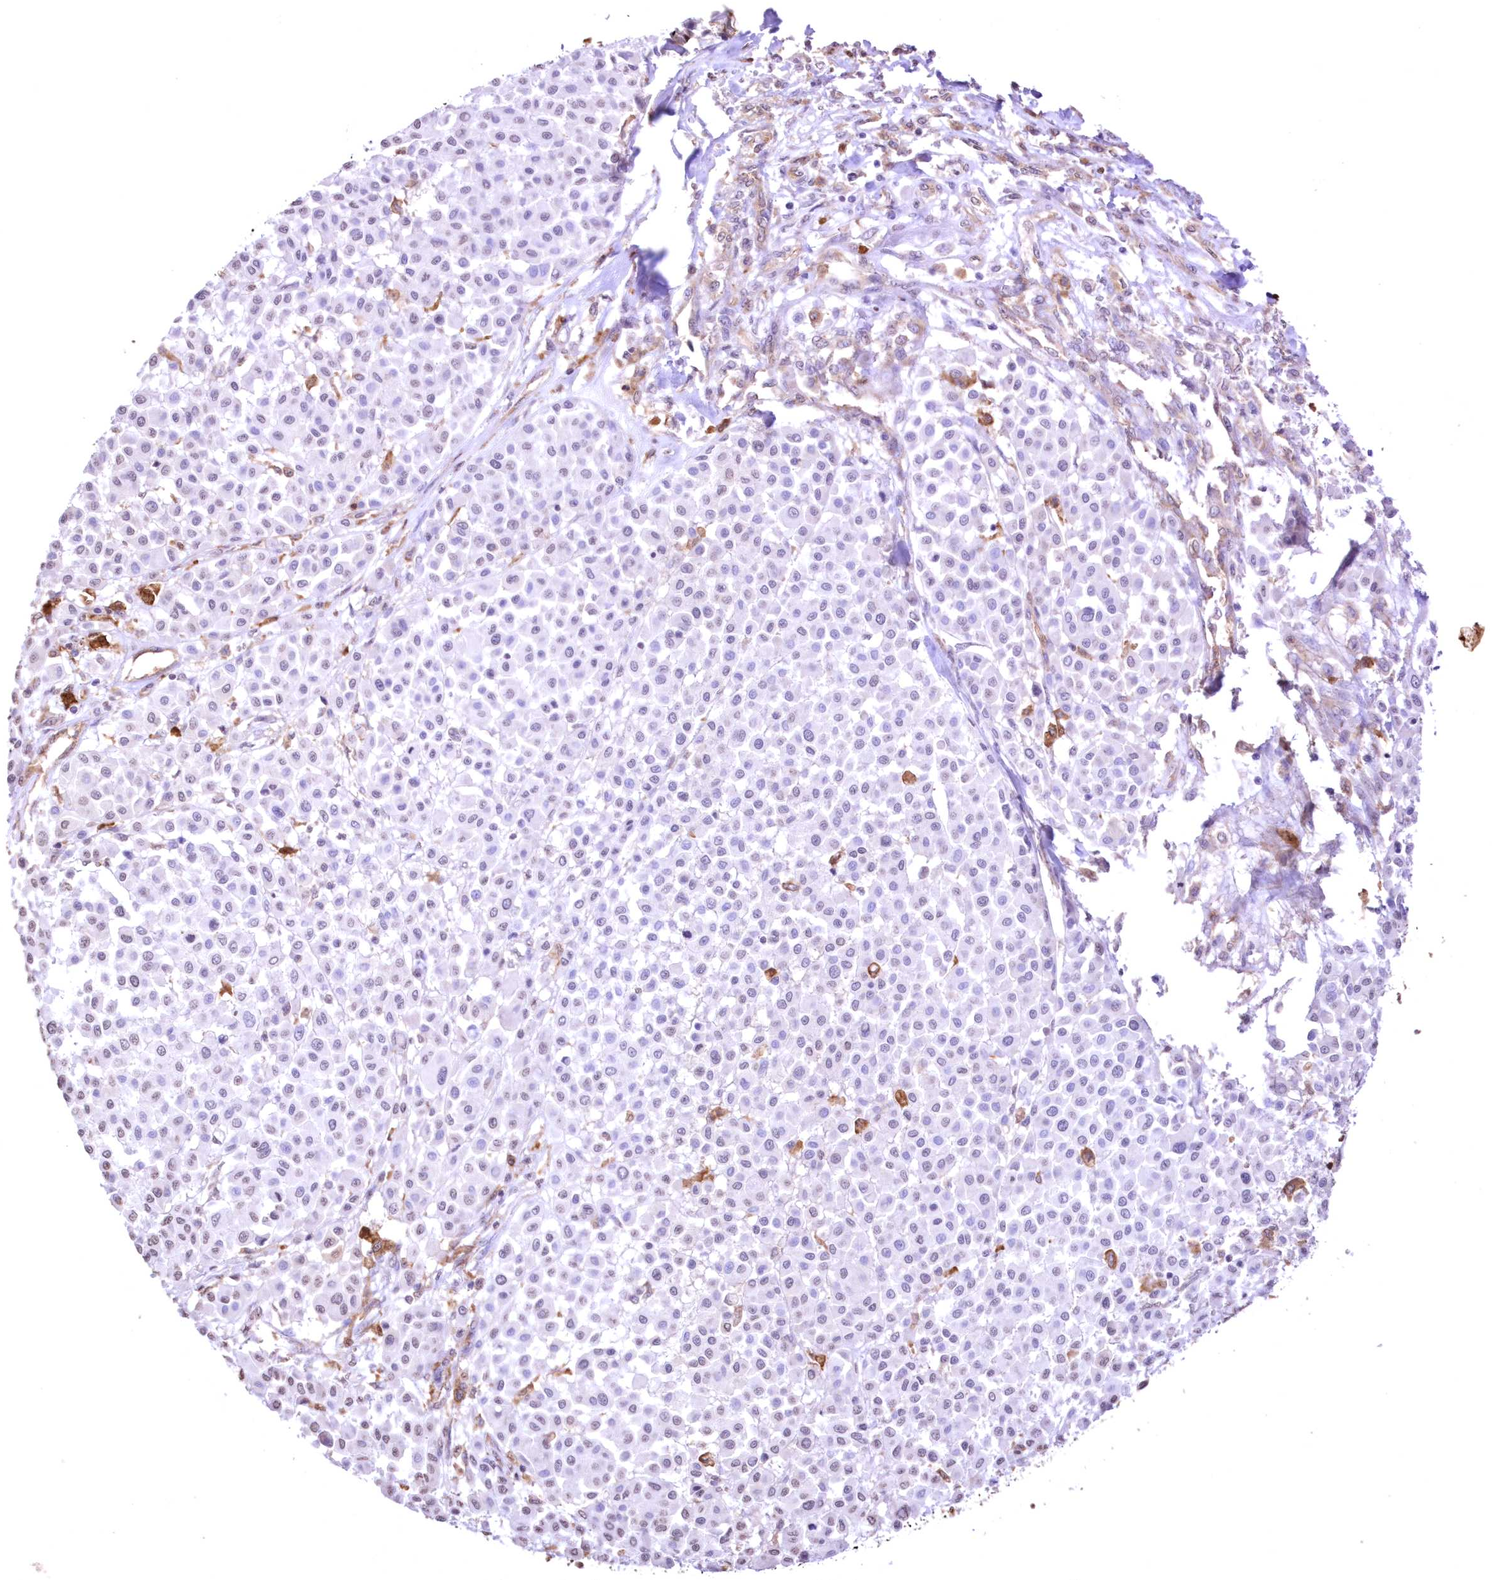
{"staining": {"intensity": "negative", "quantity": "none", "location": "none"}, "tissue": "melanoma", "cell_type": "Tumor cells", "image_type": "cancer", "snomed": [{"axis": "morphology", "description": "Malignant melanoma, Metastatic site"}, {"axis": "topography", "description": "Soft tissue"}], "caption": "Immunohistochemistry (IHC) of human melanoma displays no staining in tumor cells. (DAB (3,3'-diaminobenzidine) immunohistochemistry (IHC) visualized using brightfield microscopy, high magnification).", "gene": "FCHO2", "patient": {"sex": "male", "age": 41}}